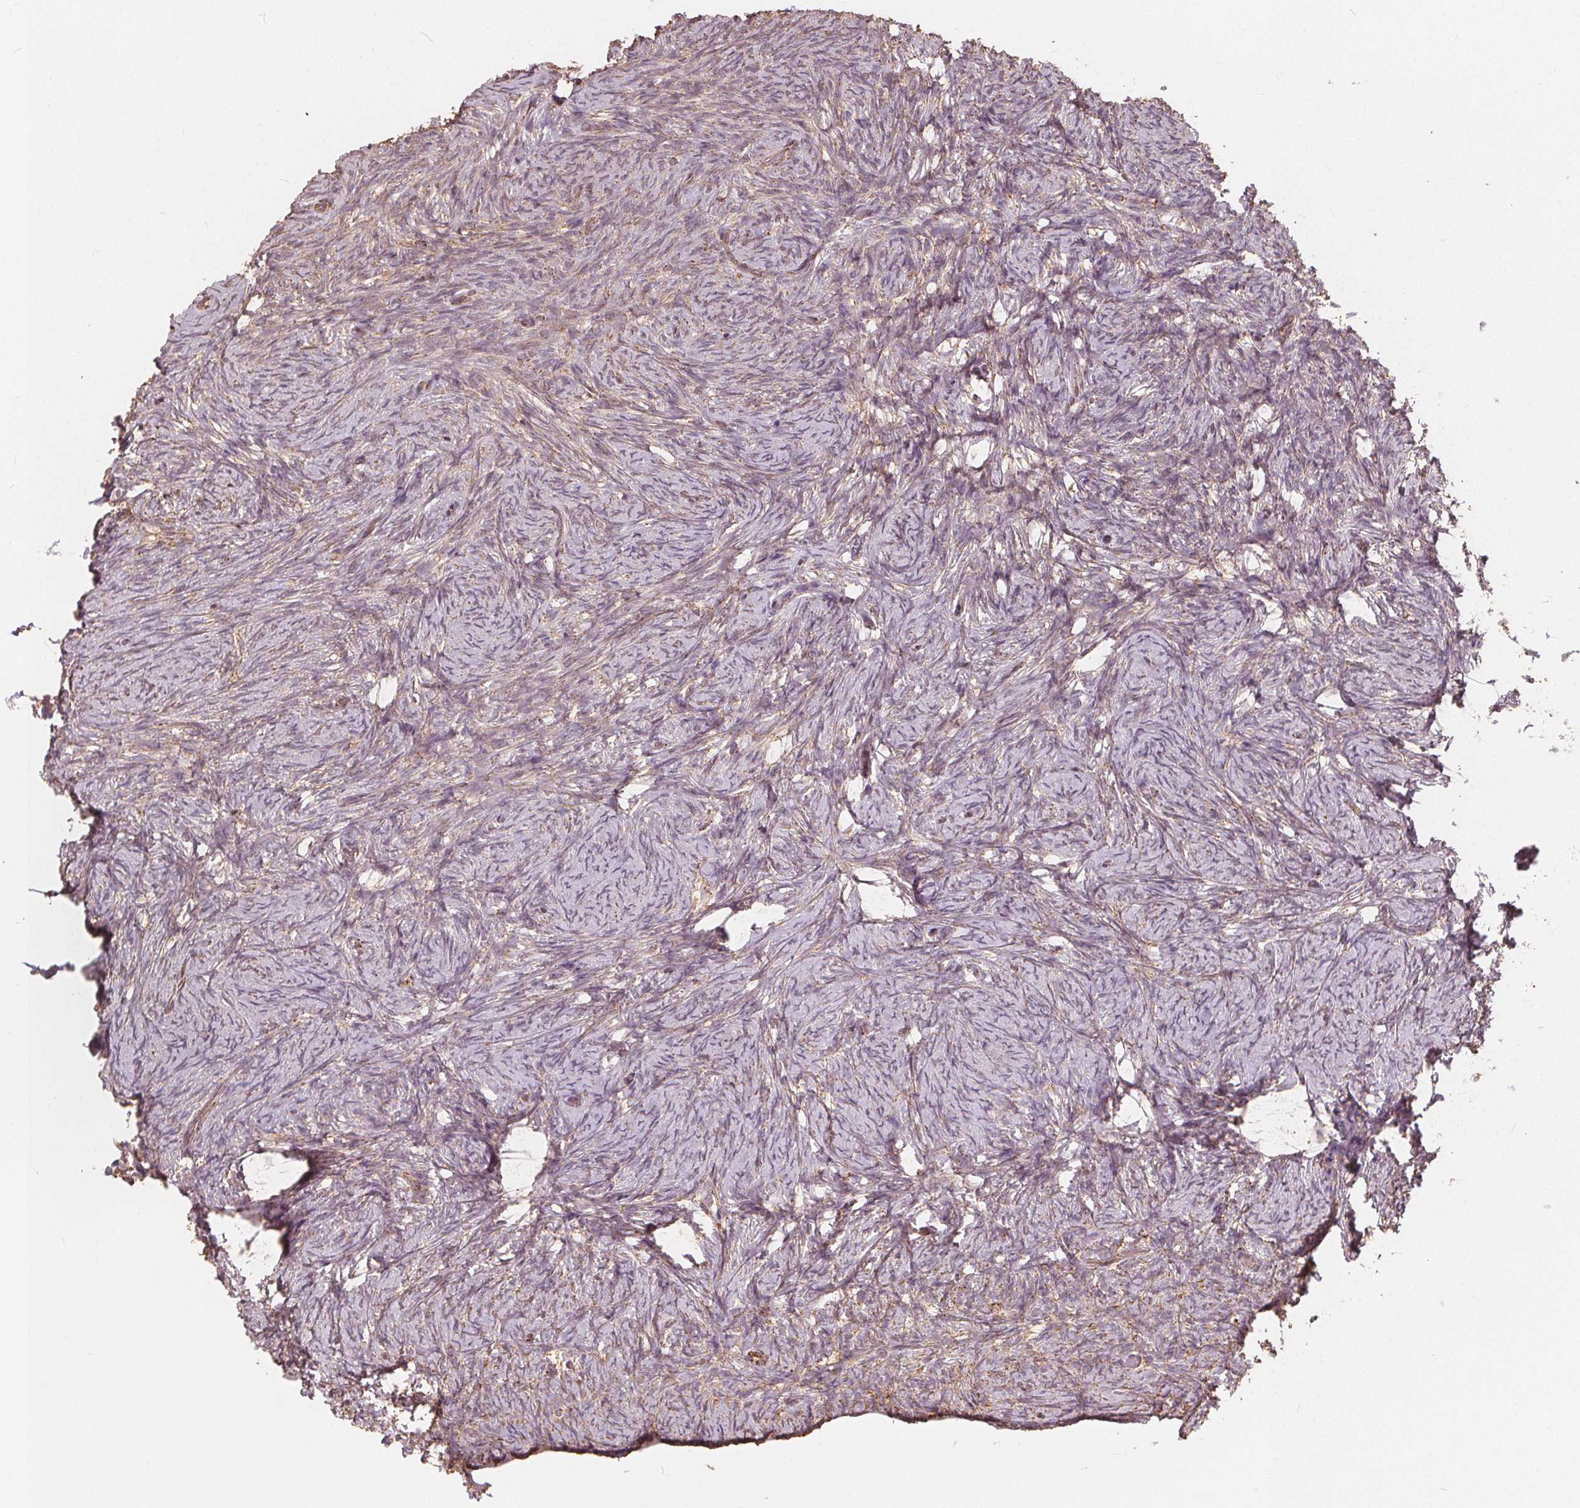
{"staining": {"intensity": "weak", "quantity": "25%-75%", "location": "cytoplasmic/membranous"}, "tissue": "ovary", "cell_type": "Ovarian stroma cells", "image_type": "normal", "snomed": [{"axis": "morphology", "description": "Normal tissue, NOS"}, {"axis": "topography", "description": "Ovary"}], "caption": "Ovary stained with DAB (3,3'-diaminobenzidine) immunohistochemistry demonstrates low levels of weak cytoplasmic/membranous expression in about 25%-75% of ovarian stroma cells. (IHC, brightfield microscopy, high magnification).", "gene": "PEX26", "patient": {"sex": "female", "age": 34}}